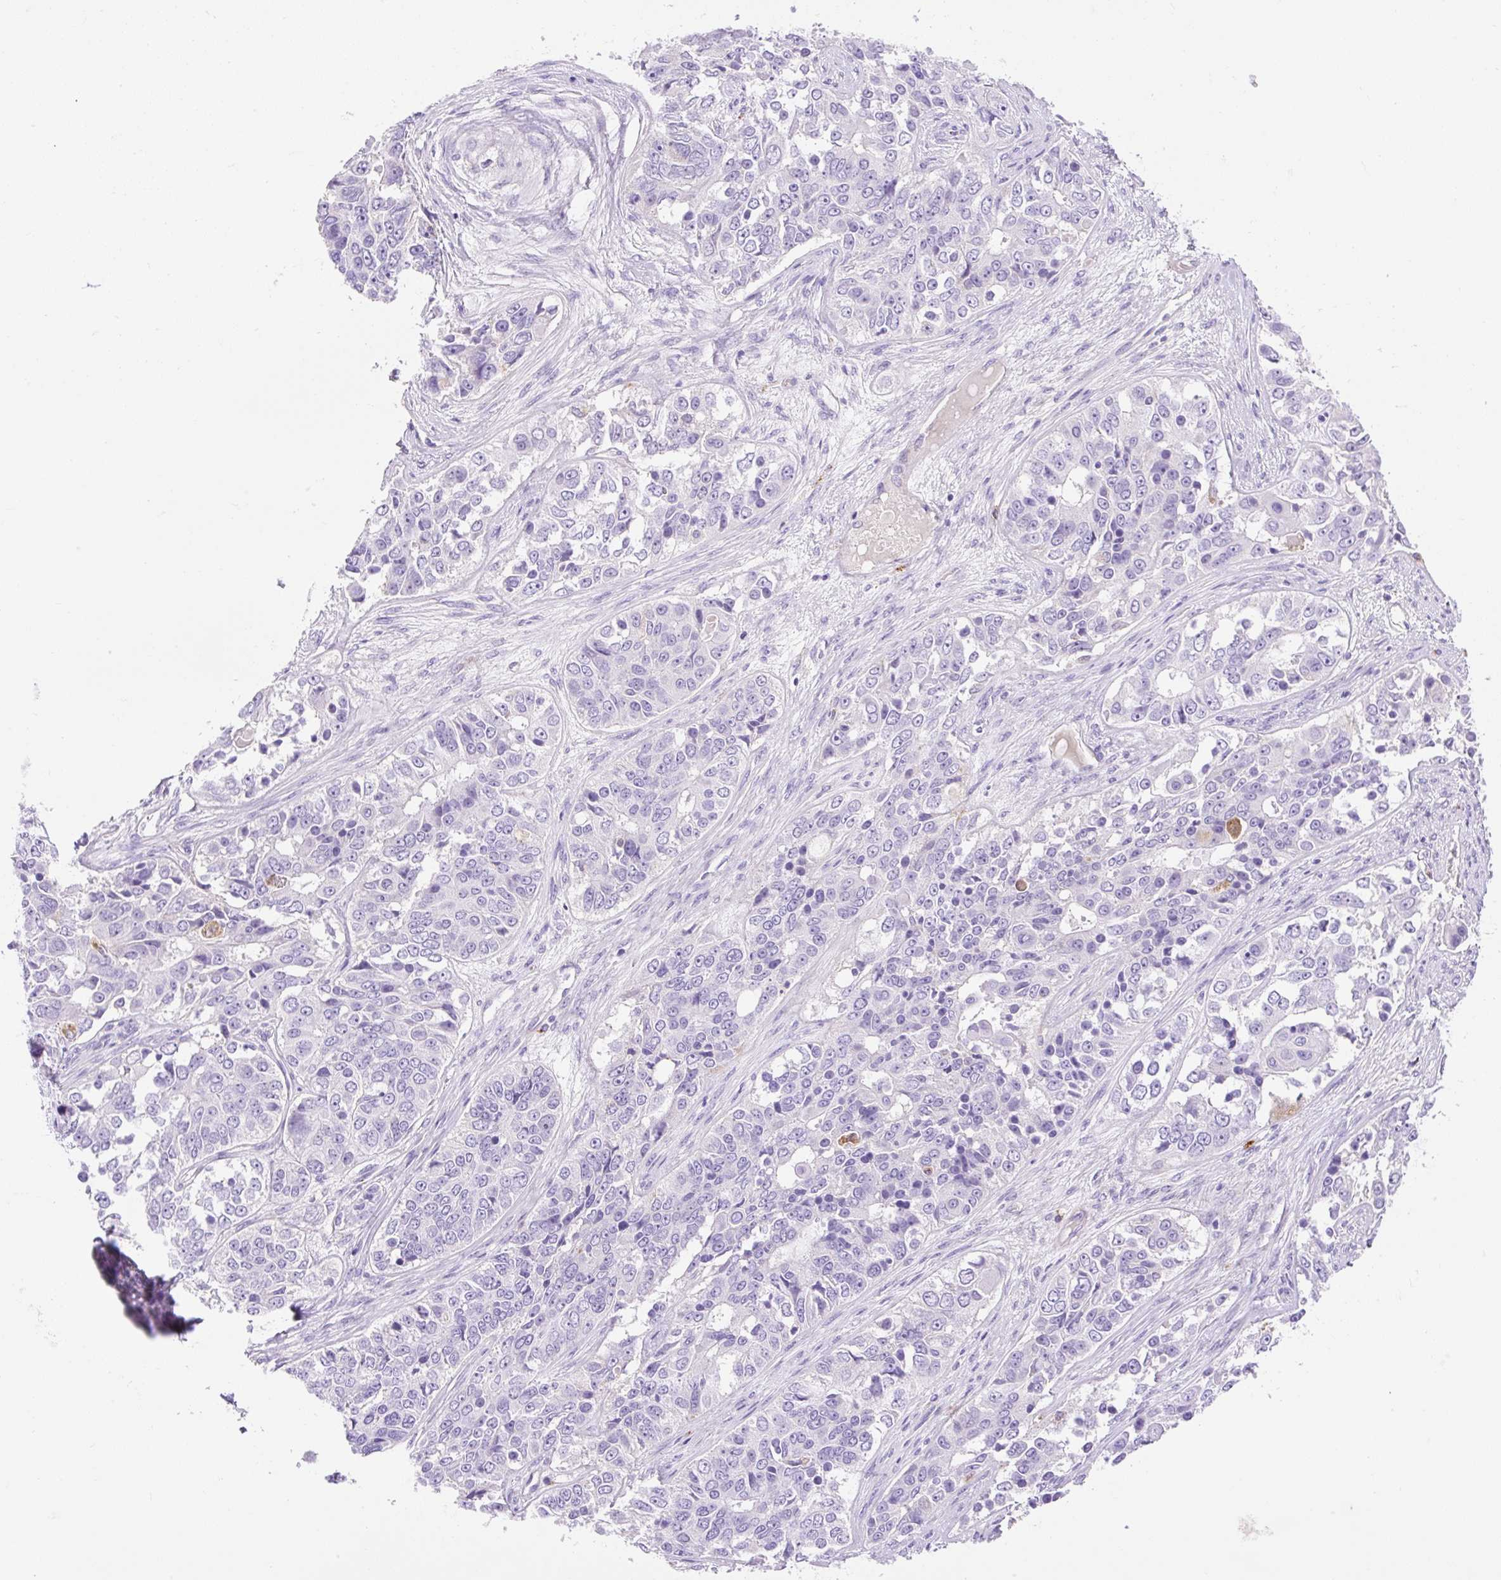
{"staining": {"intensity": "negative", "quantity": "none", "location": "none"}, "tissue": "ovarian cancer", "cell_type": "Tumor cells", "image_type": "cancer", "snomed": [{"axis": "morphology", "description": "Carcinoma, endometroid"}, {"axis": "topography", "description": "Ovary"}], "caption": "Immunohistochemistry of human endometroid carcinoma (ovarian) shows no expression in tumor cells.", "gene": "HEXB", "patient": {"sex": "female", "age": 51}}